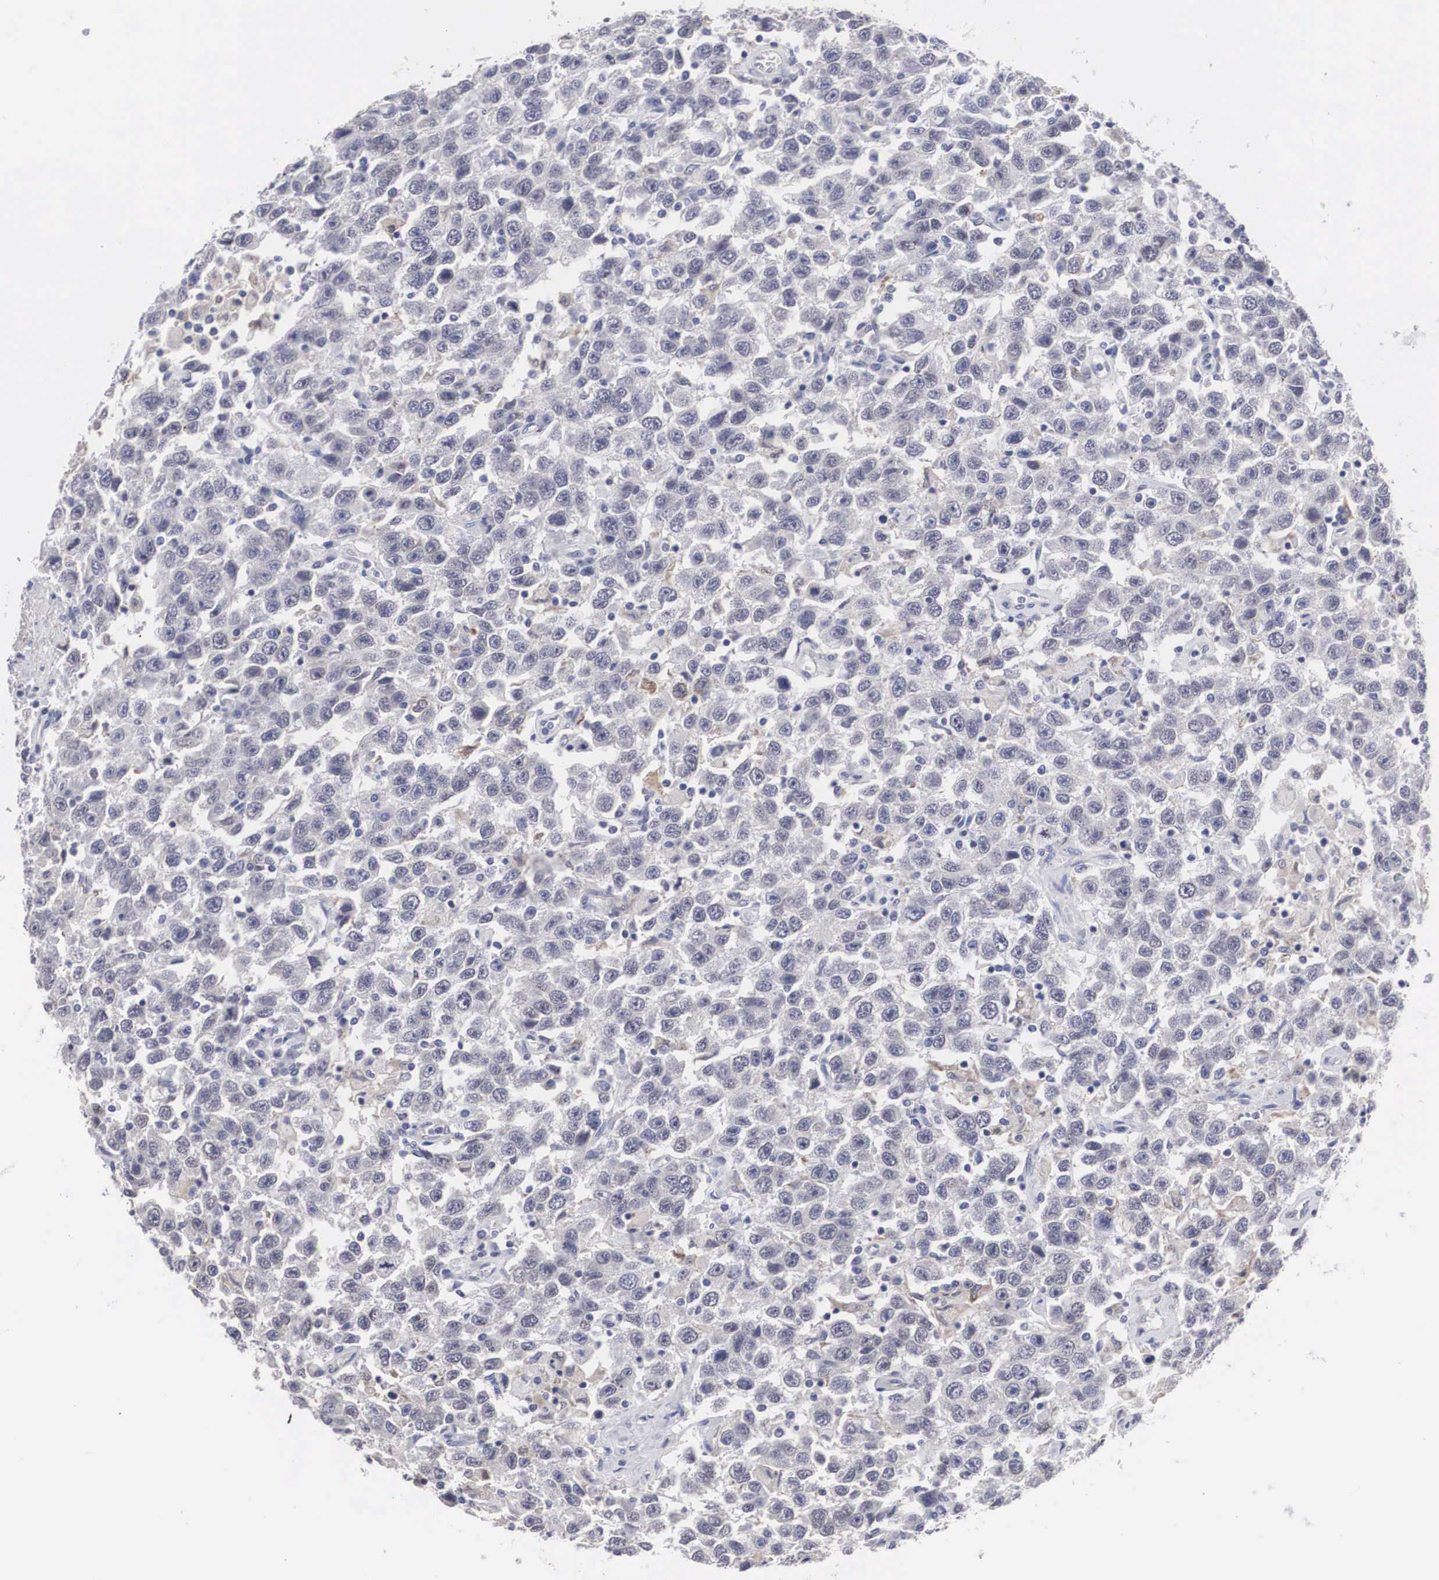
{"staining": {"intensity": "weak", "quantity": "<25%", "location": "cytoplasmic/membranous"}, "tissue": "testis cancer", "cell_type": "Tumor cells", "image_type": "cancer", "snomed": [{"axis": "morphology", "description": "Seminoma, NOS"}, {"axis": "topography", "description": "Testis"}], "caption": "Testis seminoma stained for a protein using immunohistochemistry (IHC) demonstrates no staining tumor cells.", "gene": "HMOX1", "patient": {"sex": "male", "age": 41}}